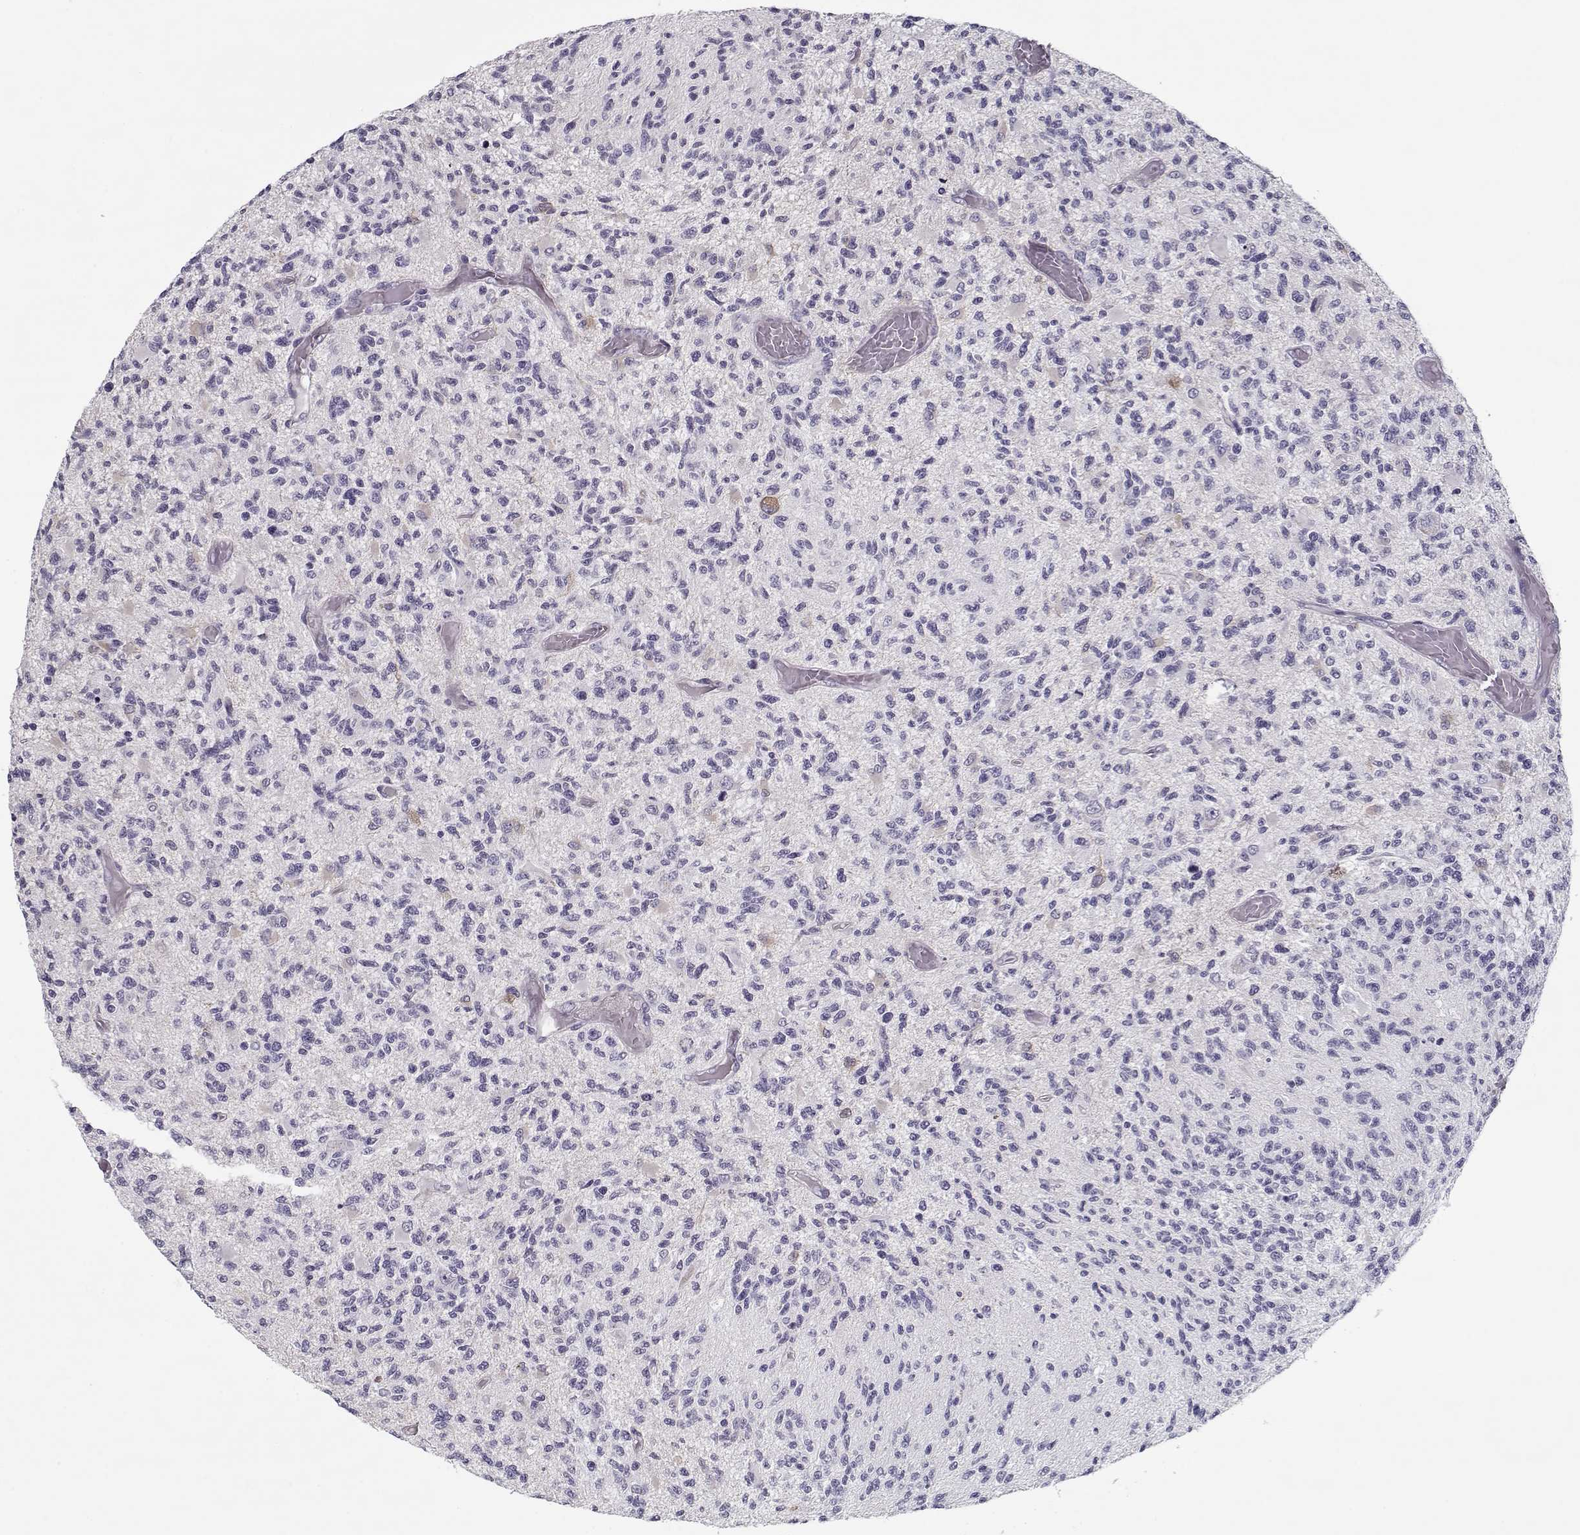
{"staining": {"intensity": "negative", "quantity": "none", "location": "none"}, "tissue": "glioma", "cell_type": "Tumor cells", "image_type": "cancer", "snomed": [{"axis": "morphology", "description": "Glioma, malignant, High grade"}, {"axis": "topography", "description": "Brain"}], "caption": "An image of malignant glioma (high-grade) stained for a protein demonstrates no brown staining in tumor cells.", "gene": "CCDC136", "patient": {"sex": "female", "age": 63}}